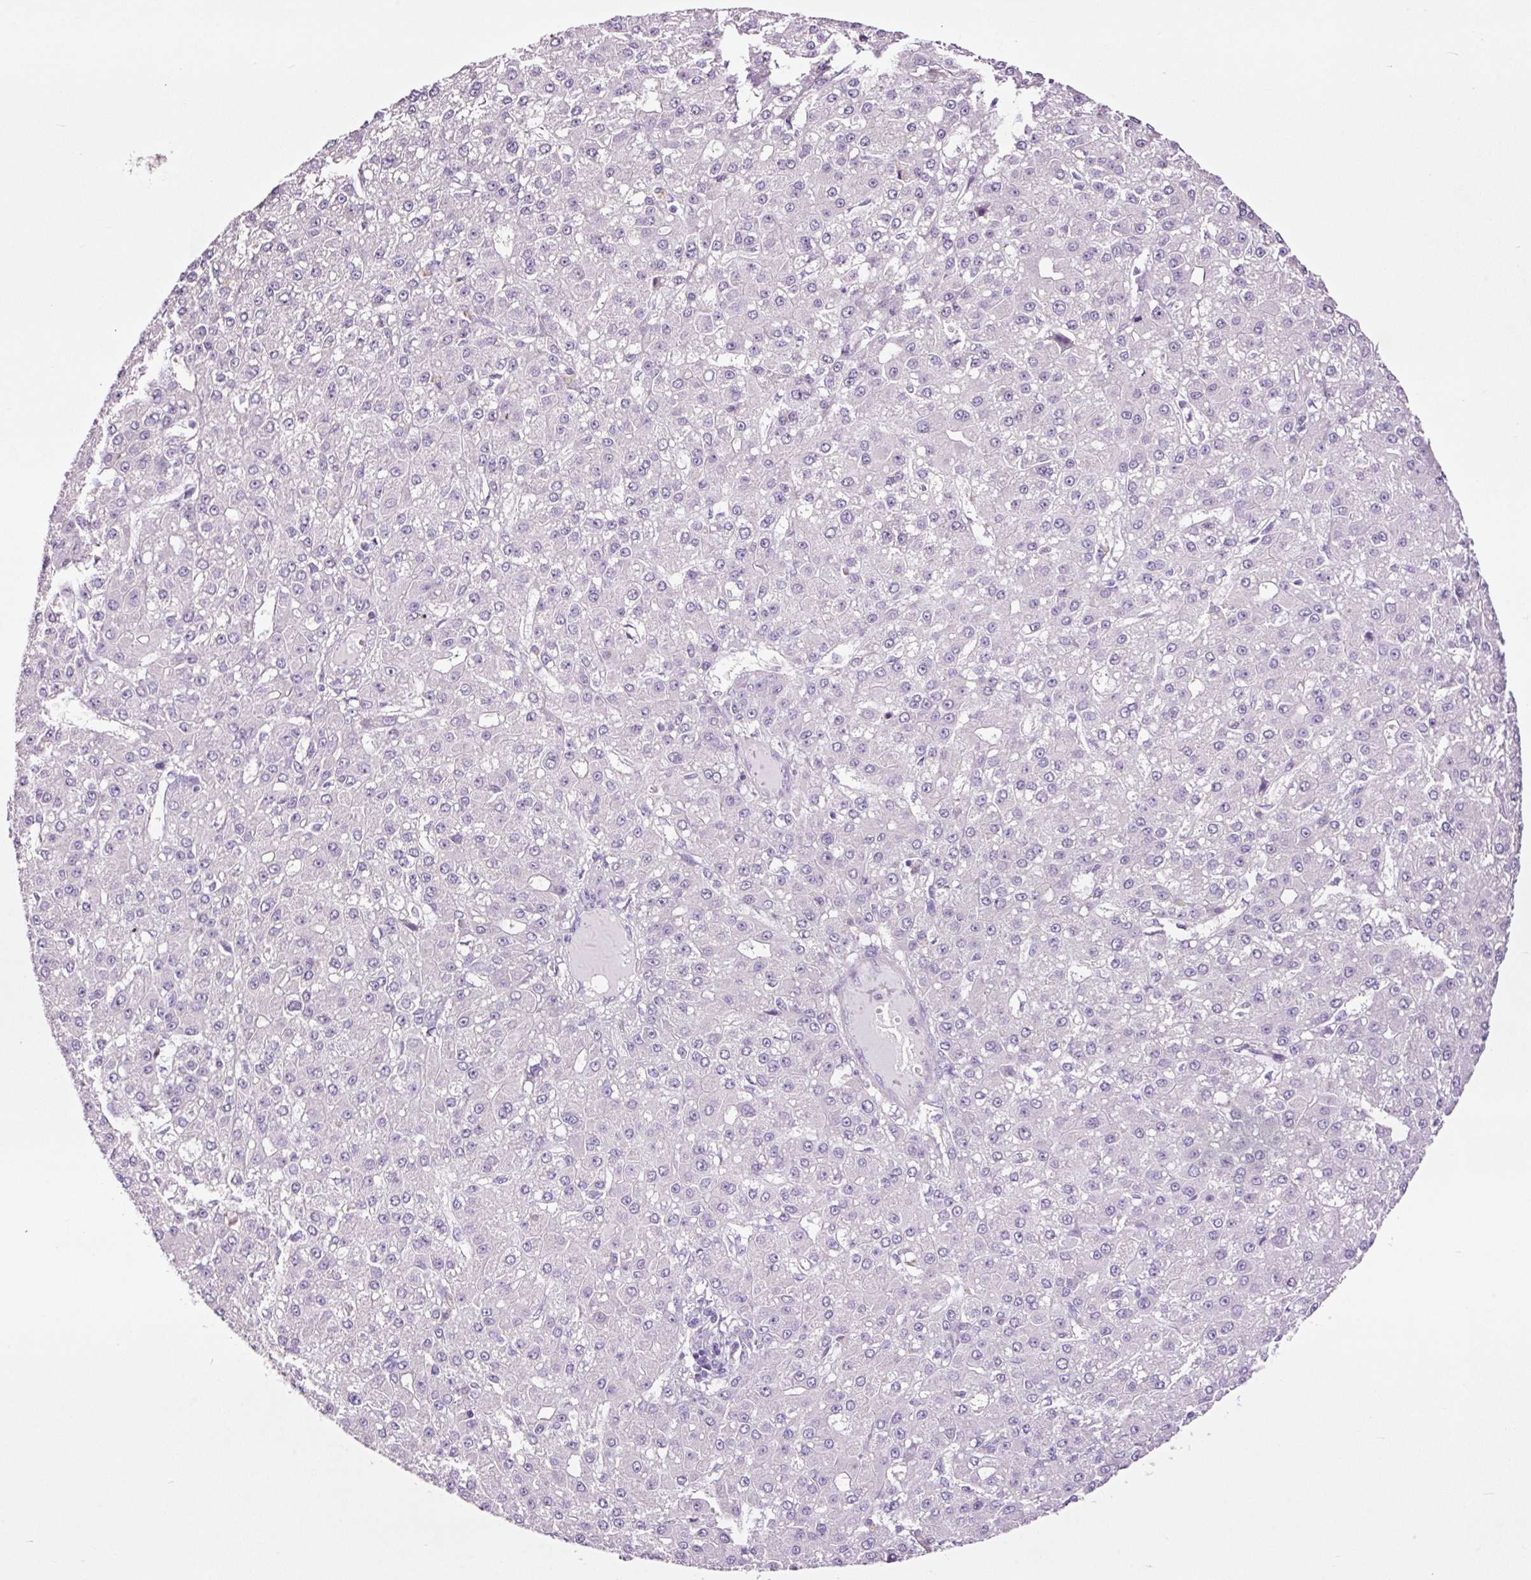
{"staining": {"intensity": "negative", "quantity": "none", "location": "none"}, "tissue": "liver cancer", "cell_type": "Tumor cells", "image_type": "cancer", "snomed": [{"axis": "morphology", "description": "Carcinoma, Hepatocellular, NOS"}, {"axis": "topography", "description": "Liver"}], "caption": "This is an immunohistochemistry (IHC) micrograph of hepatocellular carcinoma (liver). There is no expression in tumor cells.", "gene": "PAM", "patient": {"sex": "male", "age": 67}}